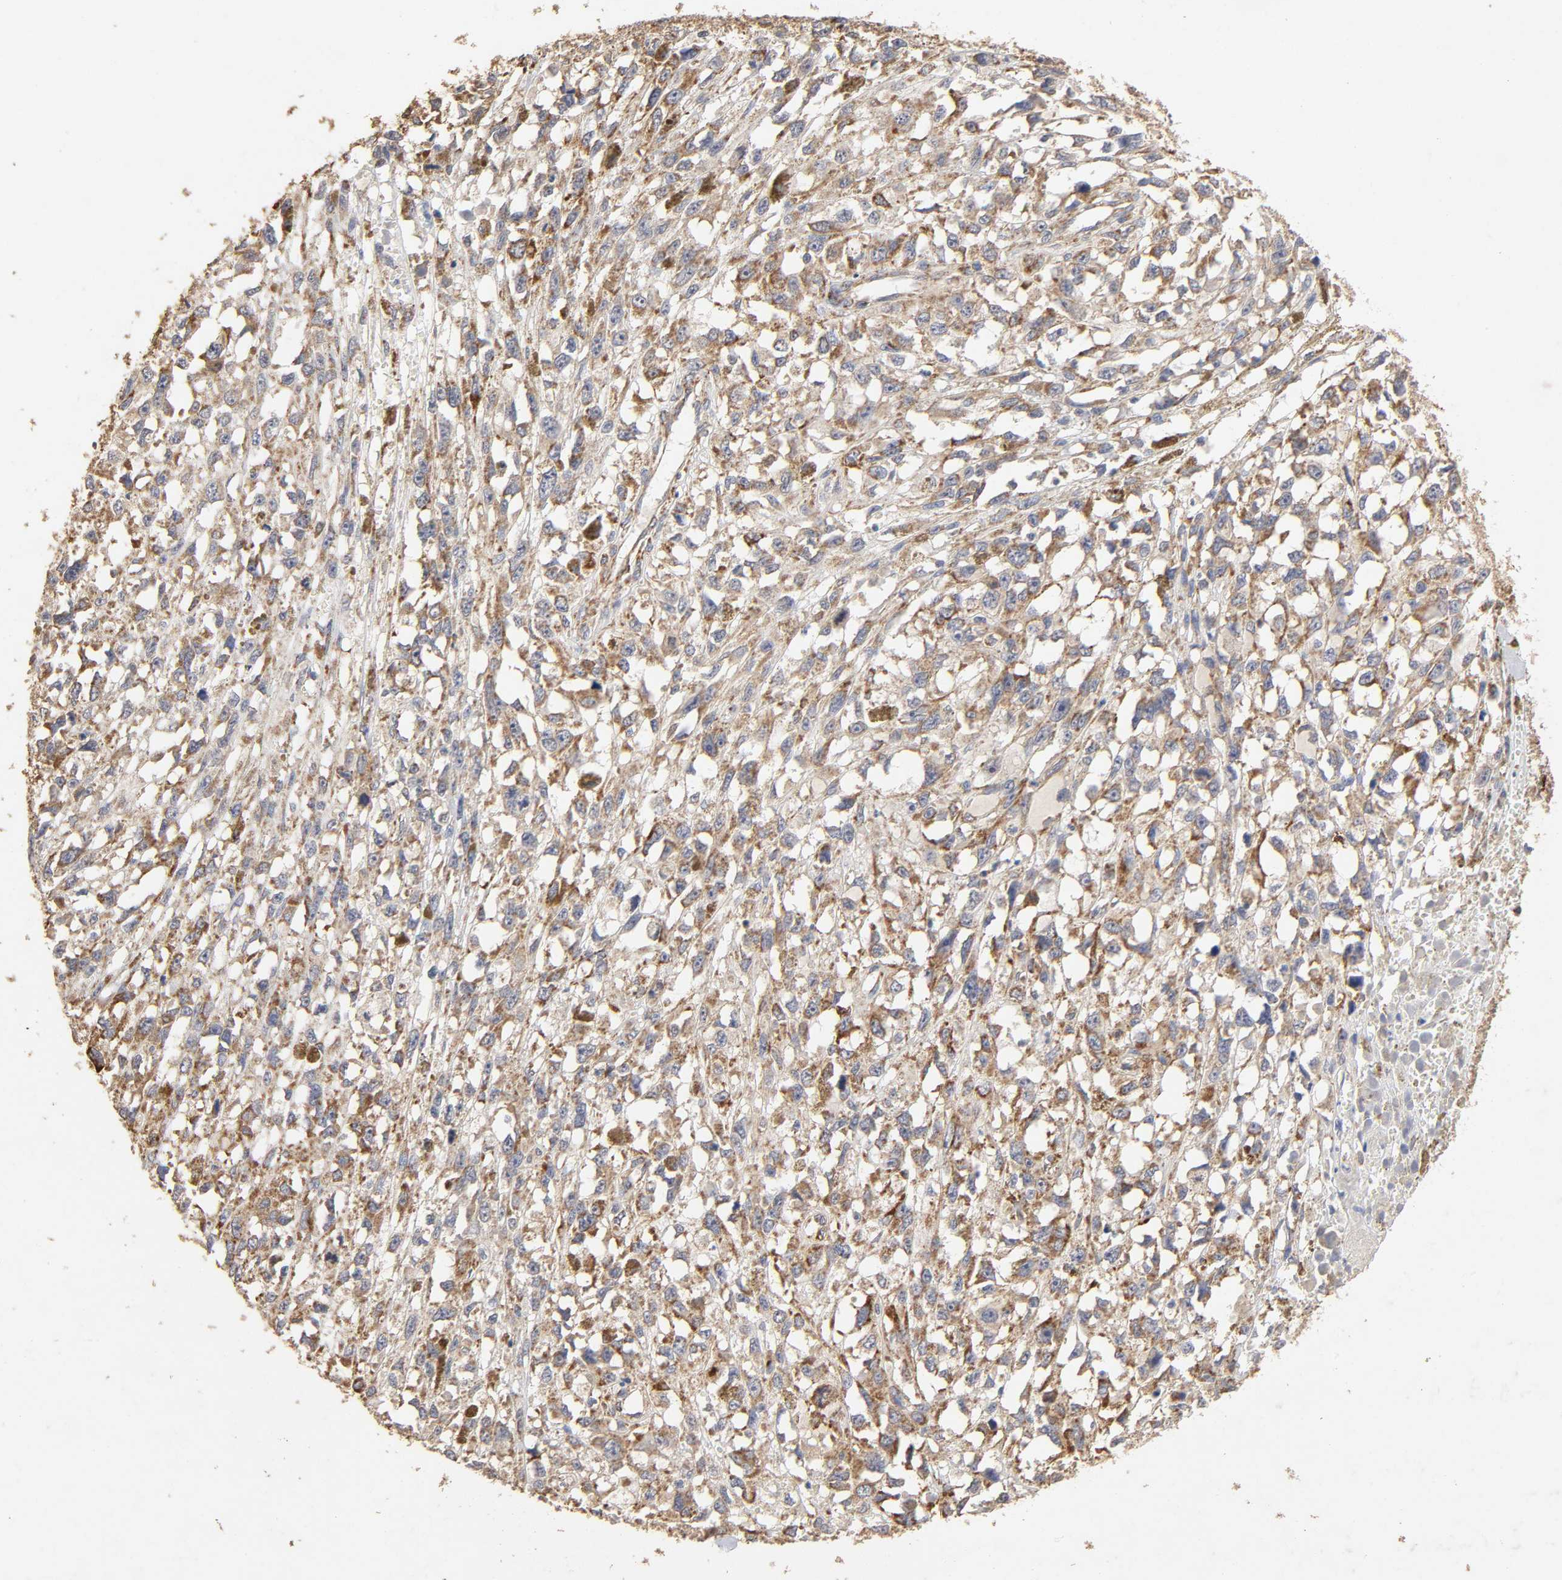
{"staining": {"intensity": "moderate", "quantity": ">75%", "location": "cytoplasmic/membranous"}, "tissue": "melanoma", "cell_type": "Tumor cells", "image_type": "cancer", "snomed": [{"axis": "morphology", "description": "Malignant melanoma, Metastatic site"}, {"axis": "topography", "description": "Lymph node"}], "caption": "Malignant melanoma (metastatic site) stained with DAB (3,3'-diaminobenzidine) immunohistochemistry (IHC) displays medium levels of moderate cytoplasmic/membranous positivity in about >75% of tumor cells.", "gene": "CYCS", "patient": {"sex": "male", "age": 59}}